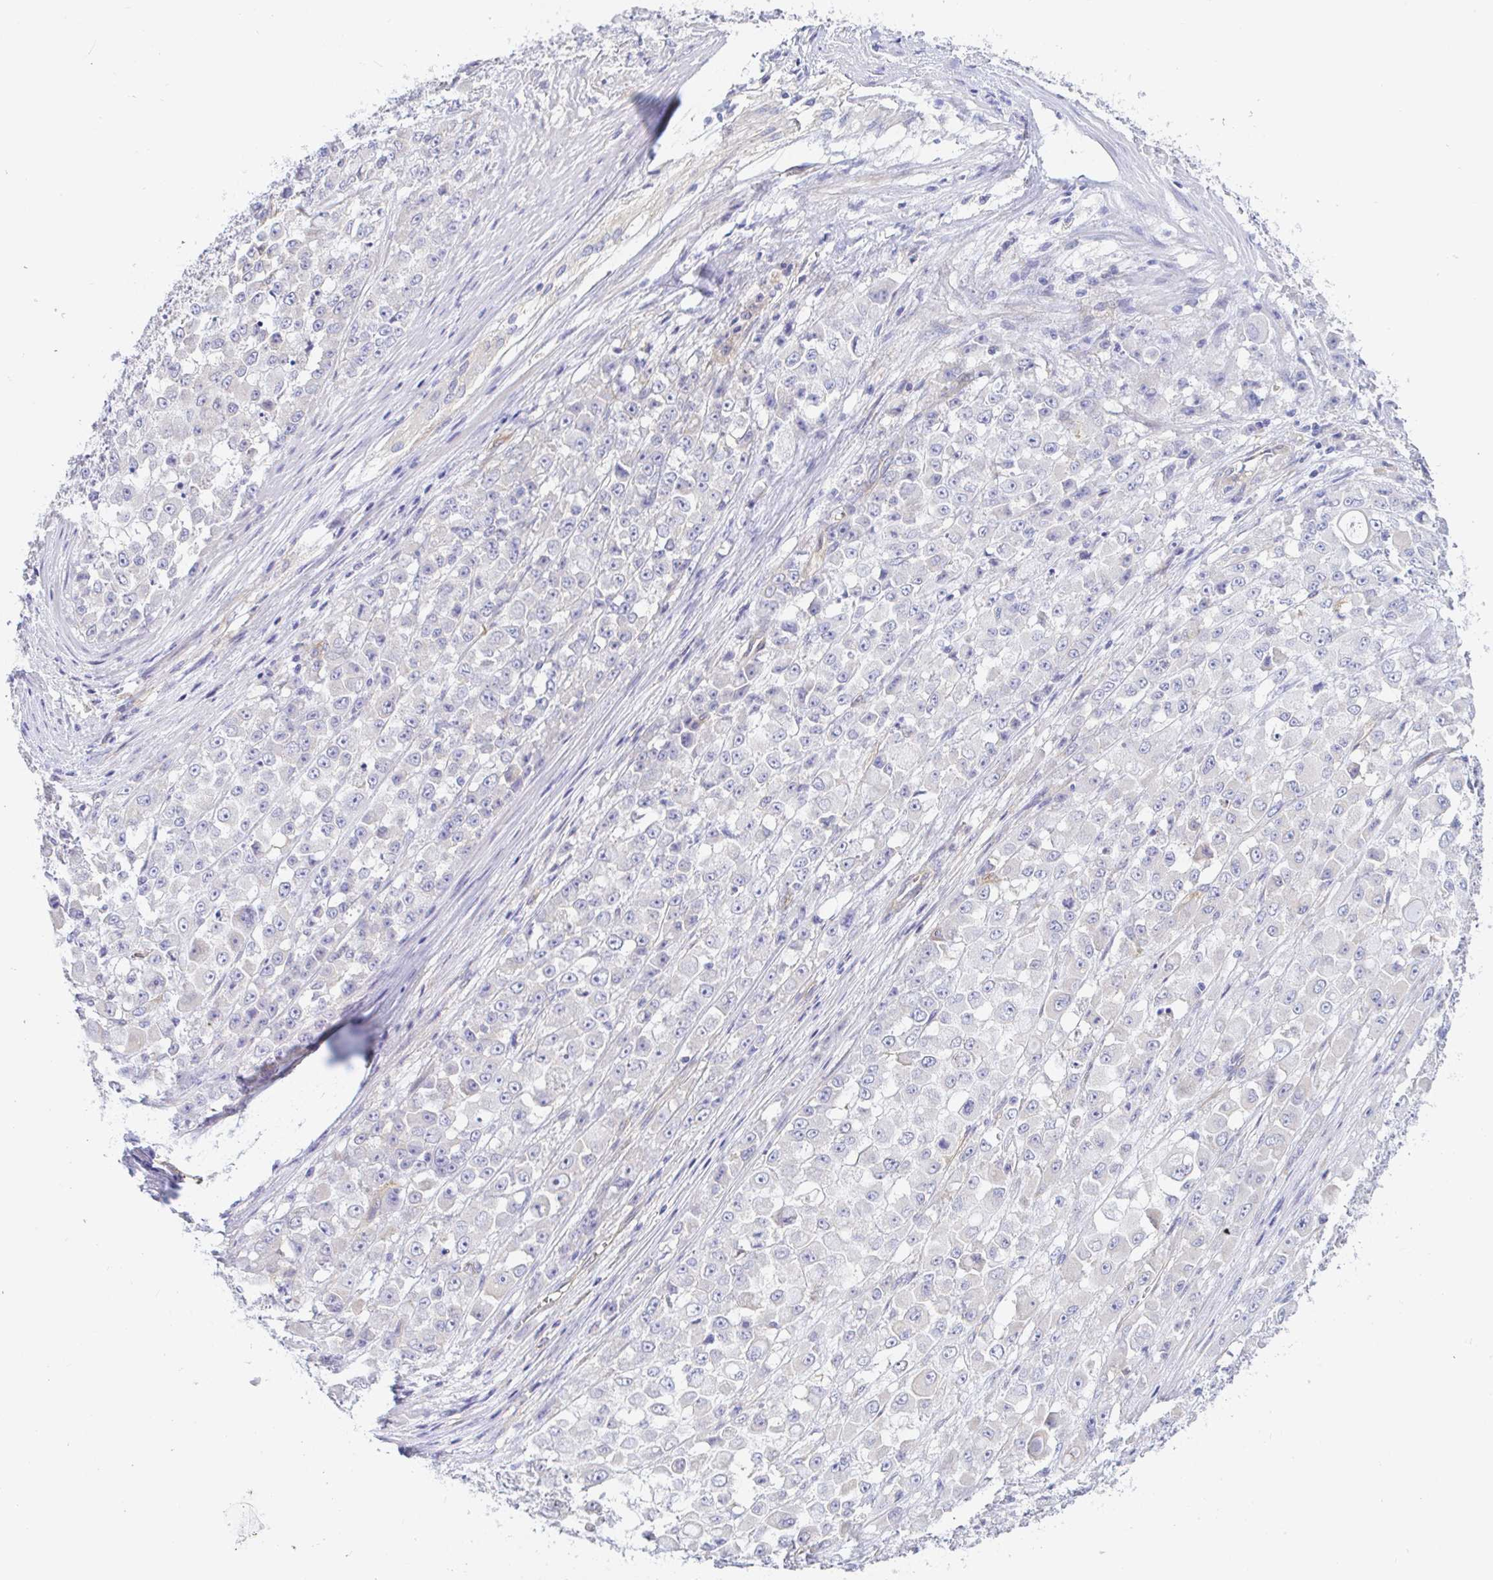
{"staining": {"intensity": "negative", "quantity": "none", "location": "none"}, "tissue": "stomach cancer", "cell_type": "Tumor cells", "image_type": "cancer", "snomed": [{"axis": "morphology", "description": "Adenocarcinoma, NOS"}, {"axis": "topography", "description": "Stomach"}], "caption": "Tumor cells are negative for protein expression in human adenocarcinoma (stomach).", "gene": "ARL4D", "patient": {"sex": "female", "age": 76}}